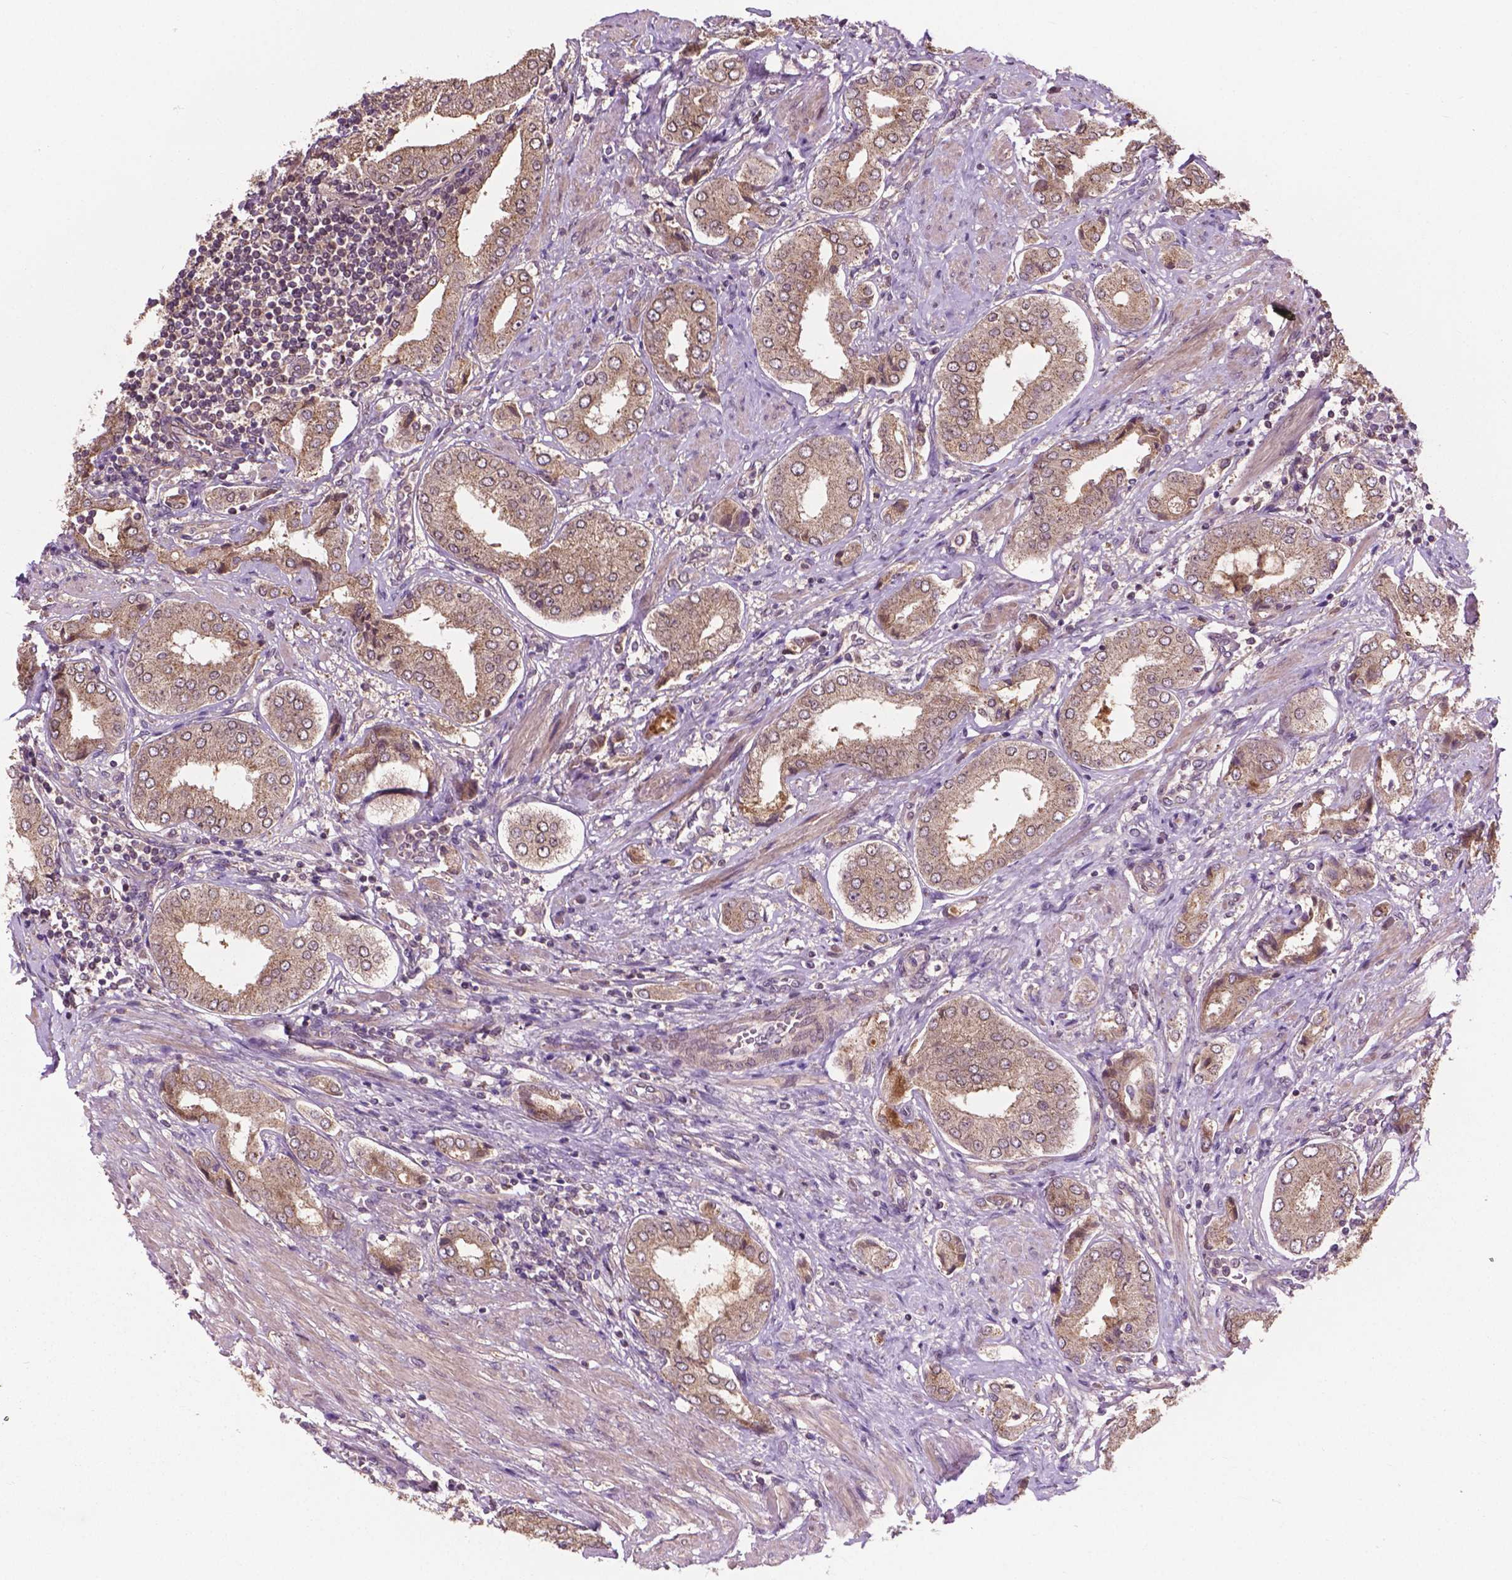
{"staining": {"intensity": "weak", "quantity": ">75%", "location": "cytoplasmic/membranous"}, "tissue": "prostate cancer", "cell_type": "Tumor cells", "image_type": "cancer", "snomed": [{"axis": "morphology", "description": "Adenocarcinoma, NOS"}, {"axis": "topography", "description": "Prostate"}], "caption": "Prostate cancer tissue reveals weak cytoplasmic/membranous staining in about >75% of tumor cells, visualized by immunohistochemistry. (brown staining indicates protein expression, while blue staining denotes nuclei).", "gene": "PPP1CB", "patient": {"sex": "male", "age": 63}}